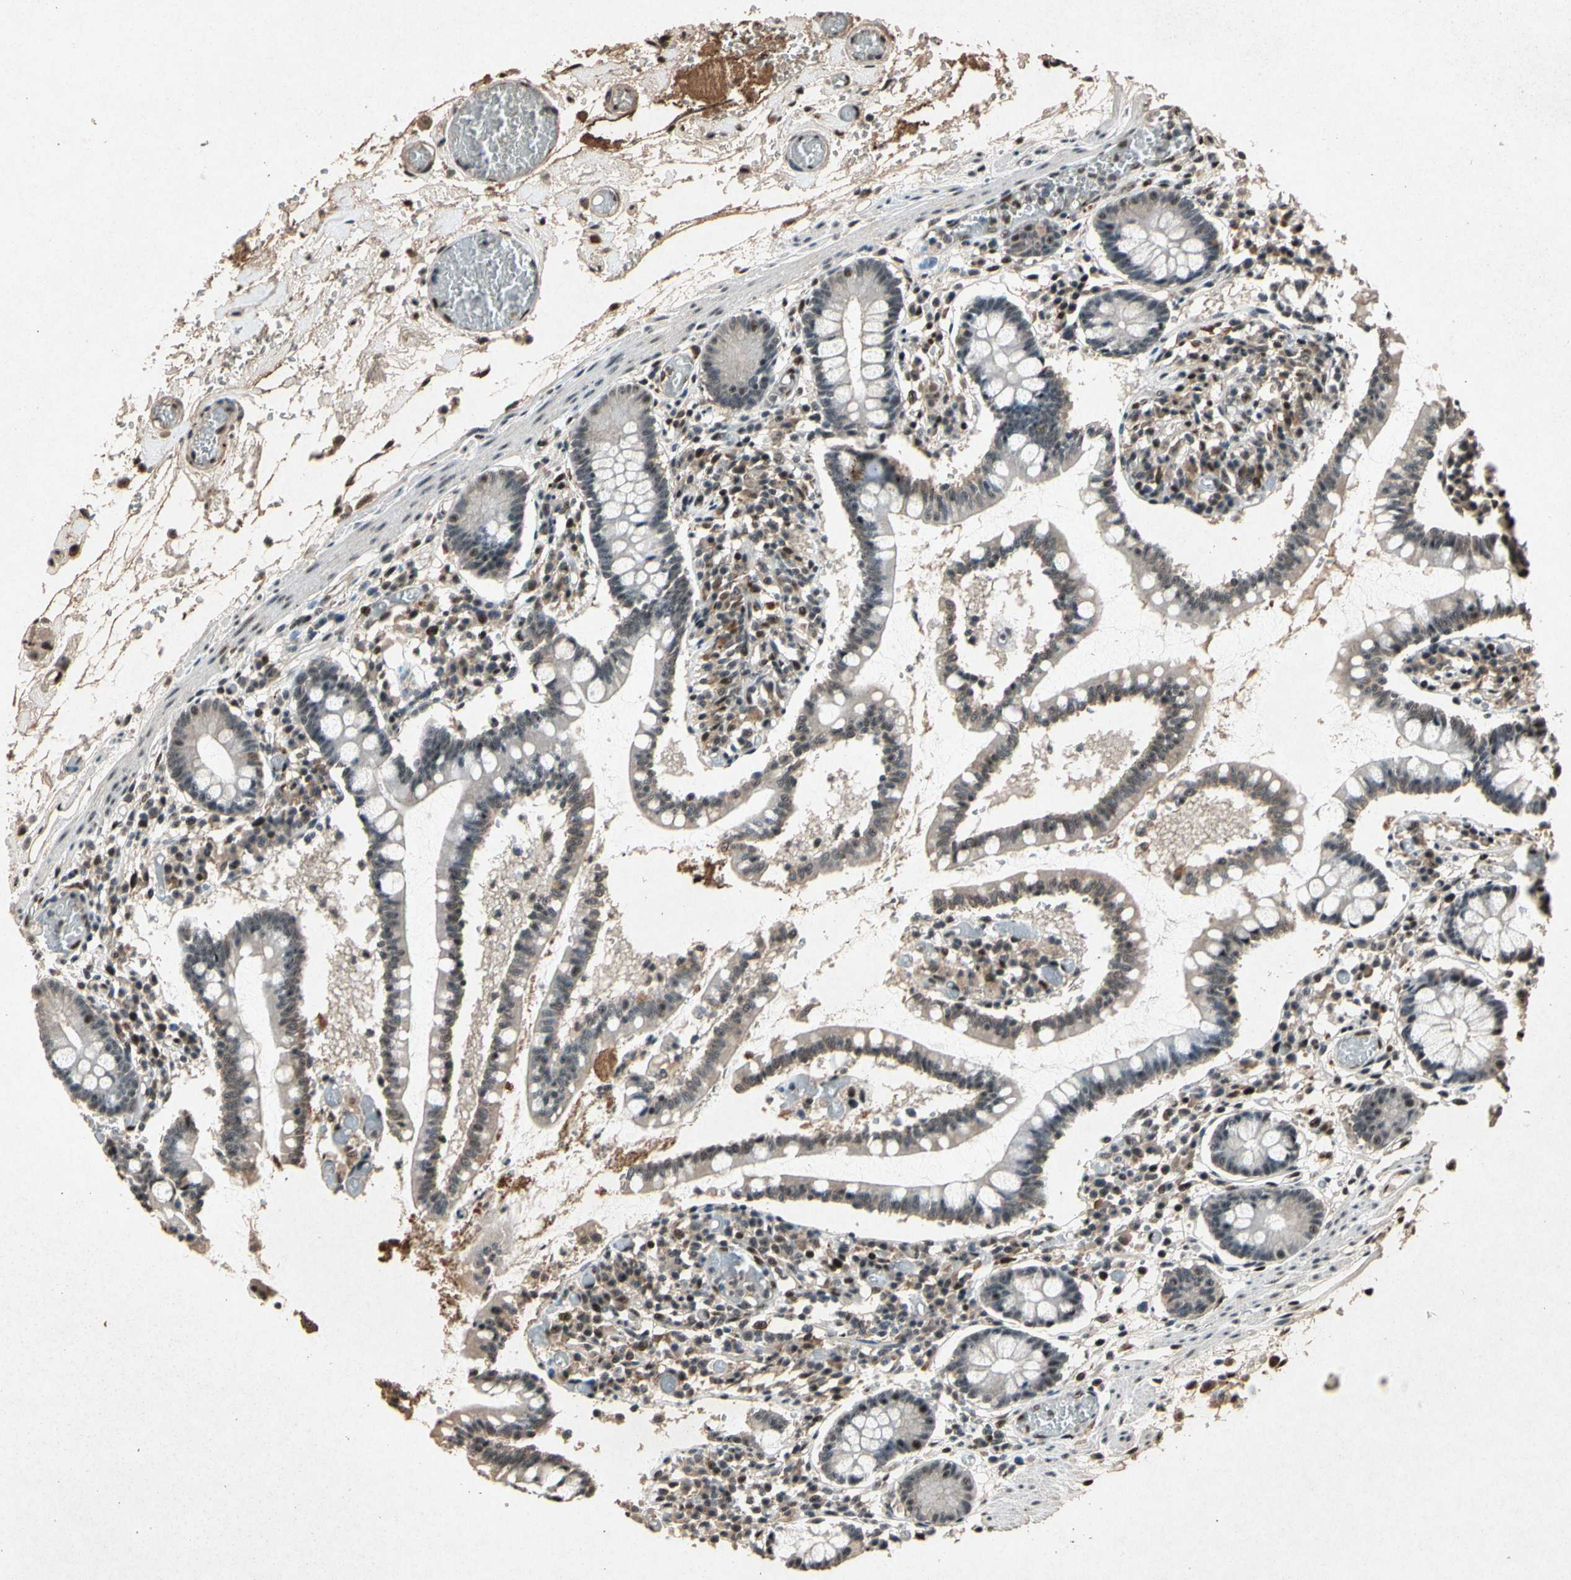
{"staining": {"intensity": "moderate", "quantity": "25%-75%", "location": "cytoplasmic/membranous,nuclear"}, "tissue": "small intestine", "cell_type": "Glandular cells", "image_type": "normal", "snomed": [{"axis": "morphology", "description": "Normal tissue, NOS"}, {"axis": "topography", "description": "Small intestine"}], "caption": "An IHC photomicrograph of unremarkable tissue is shown. Protein staining in brown labels moderate cytoplasmic/membranous,nuclear positivity in small intestine within glandular cells.", "gene": "PML", "patient": {"sex": "female", "age": 61}}